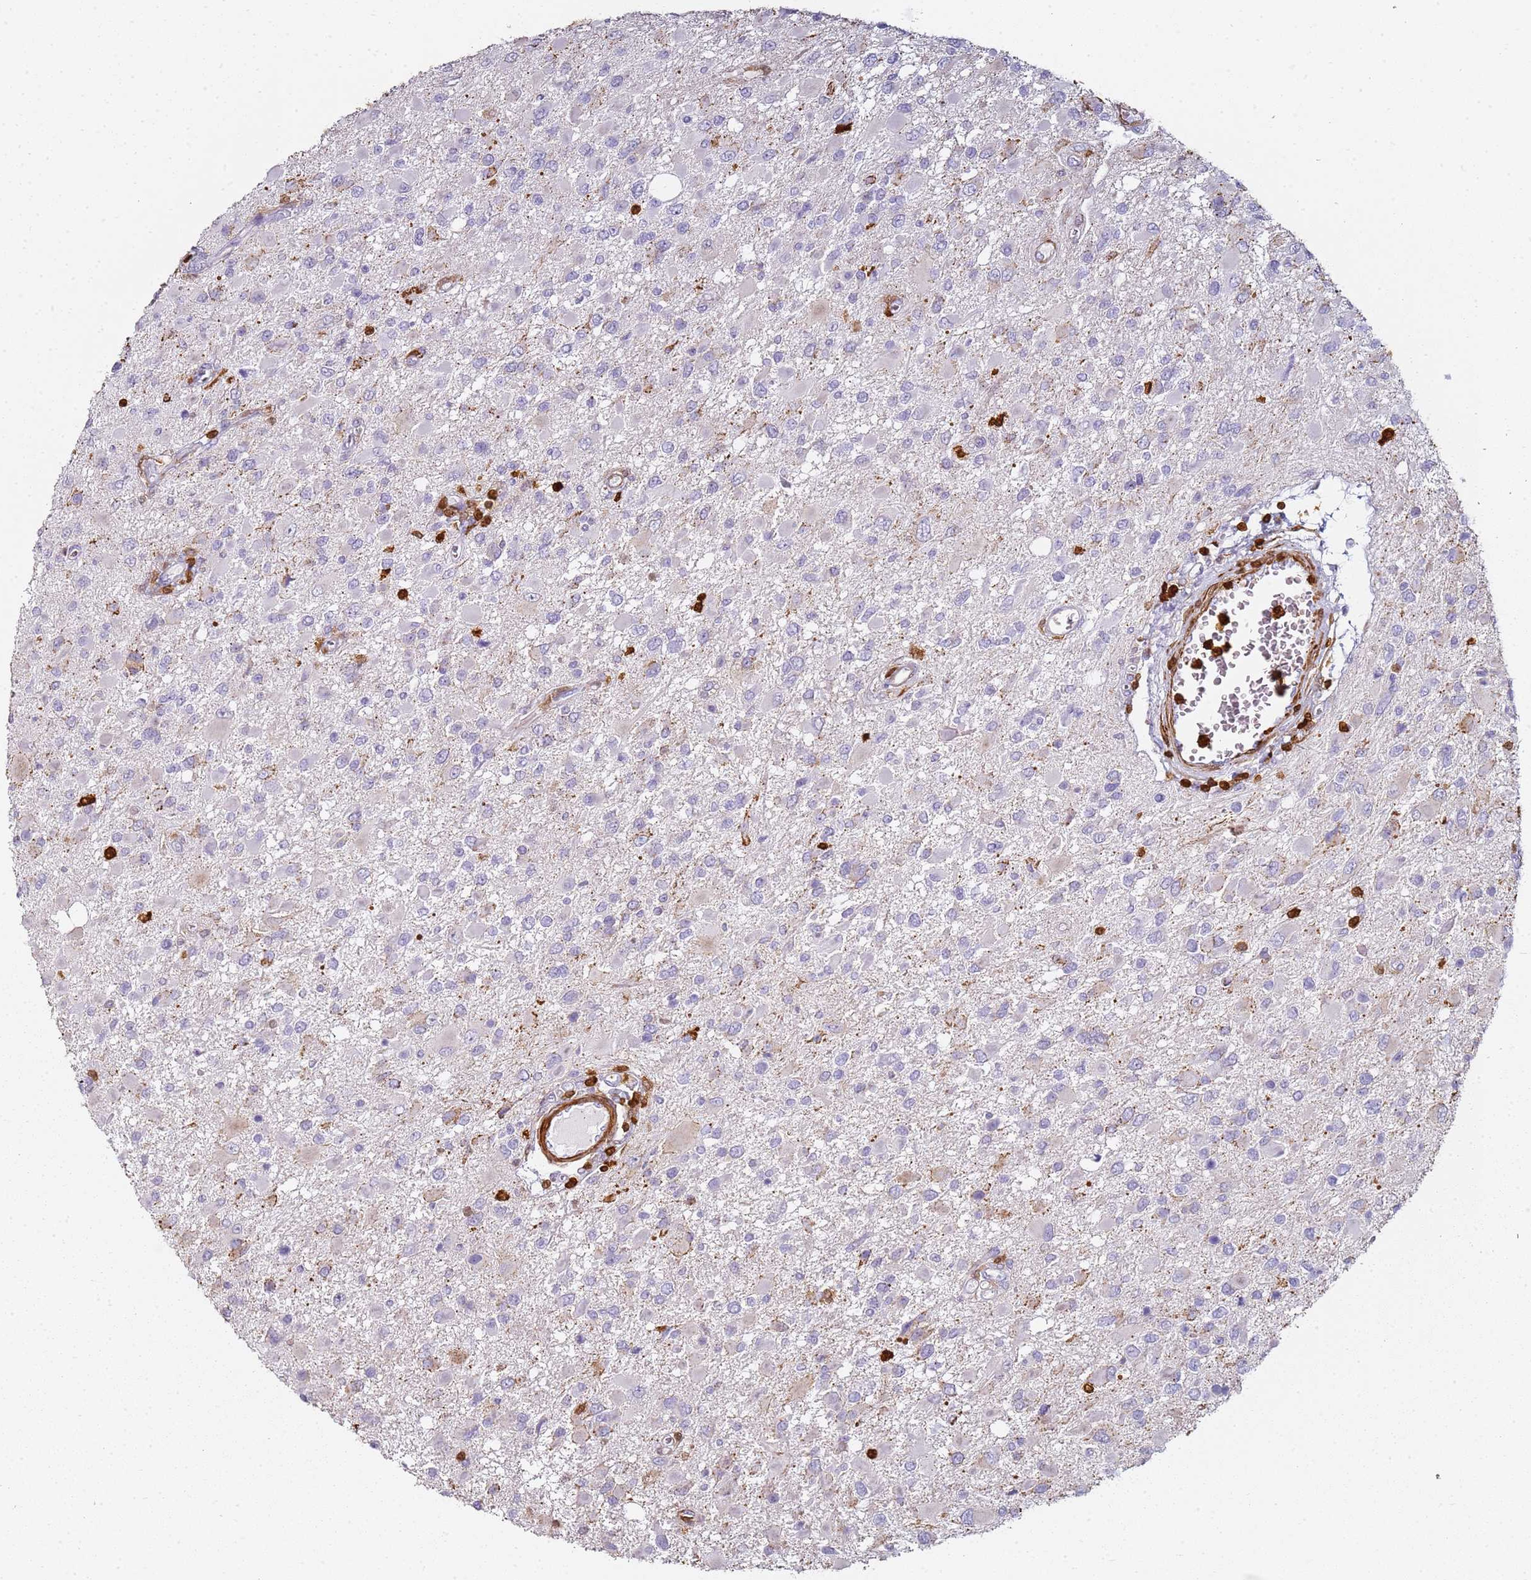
{"staining": {"intensity": "negative", "quantity": "none", "location": "none"}, "tissue": "glioma", "cell_type": "Tumor cells", "image_type": "cancer", "snomed": [{"axis": "morphology", "description": "Glioma, malignant, High grade"}, {"axis": "topography", "description": "Brain"}], "caption": "This is a photomicrograph of immunohistochemistry staining of malignant glioma (high-grade), which shows no staining in tumor cells.", "gene": "S100A4", "patient": {"sex": "male", "age": 53}}